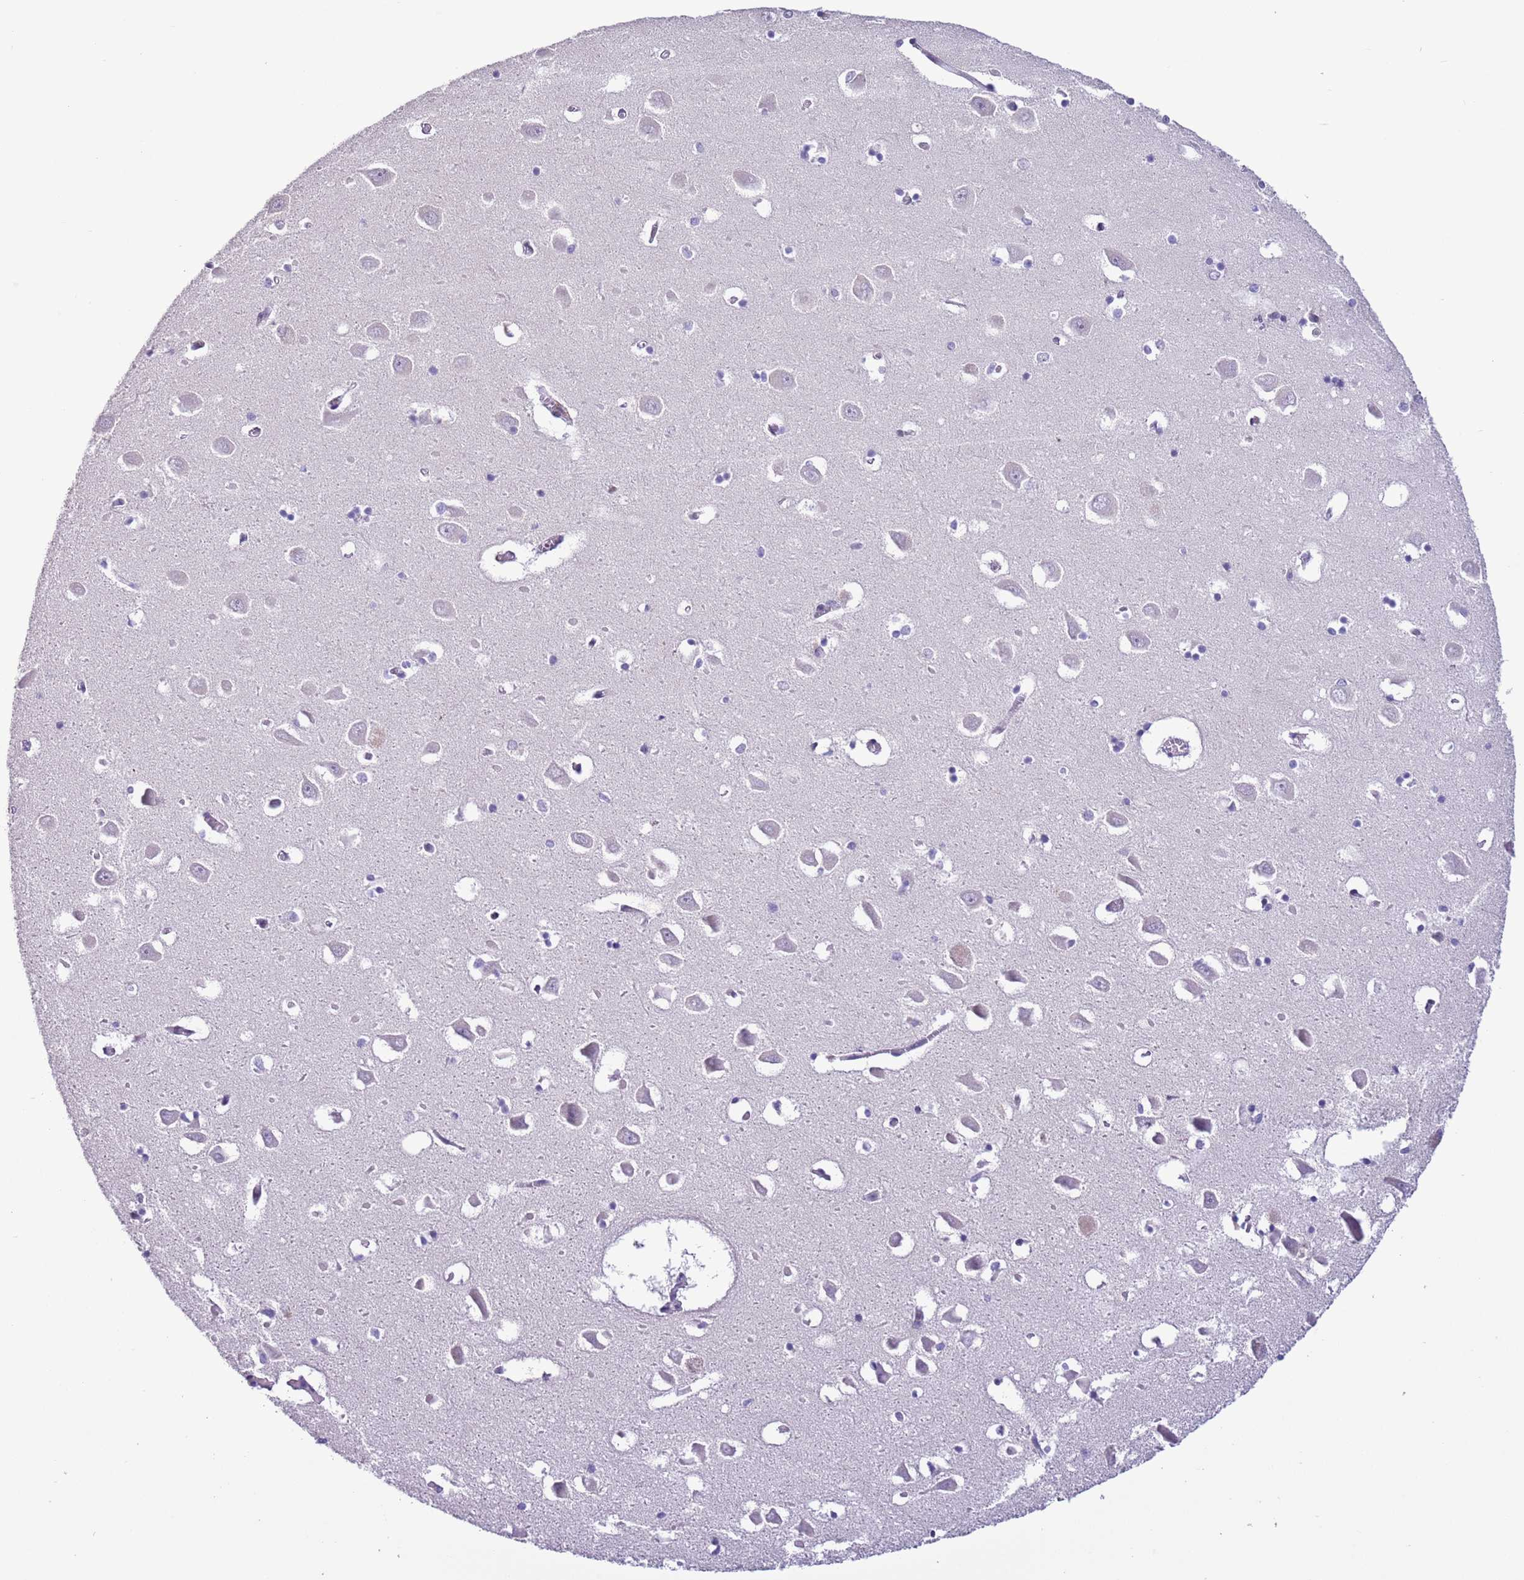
{"staining": {"intensity": "negative", "quantity": "none", "location": "none"}, "tissue": "hippocampus", "cell_type": "Glial cells", "image_type": "normal", "snomed": [{"axis": "morphology", "description": "Normal tissue, NOS"}, {"axis": "topography", "description": "Hippocampus"}], "caption": "Immunohistochemistry (IHC) histopathology image of benign hippocampus: human hippocampus stained with DAB (3,3'-diaminobenzidine) exhibits no significant protein positivity in glial cells.", "gene": "ZGLP1", "patient": {"sex": "male", "age": 70}}